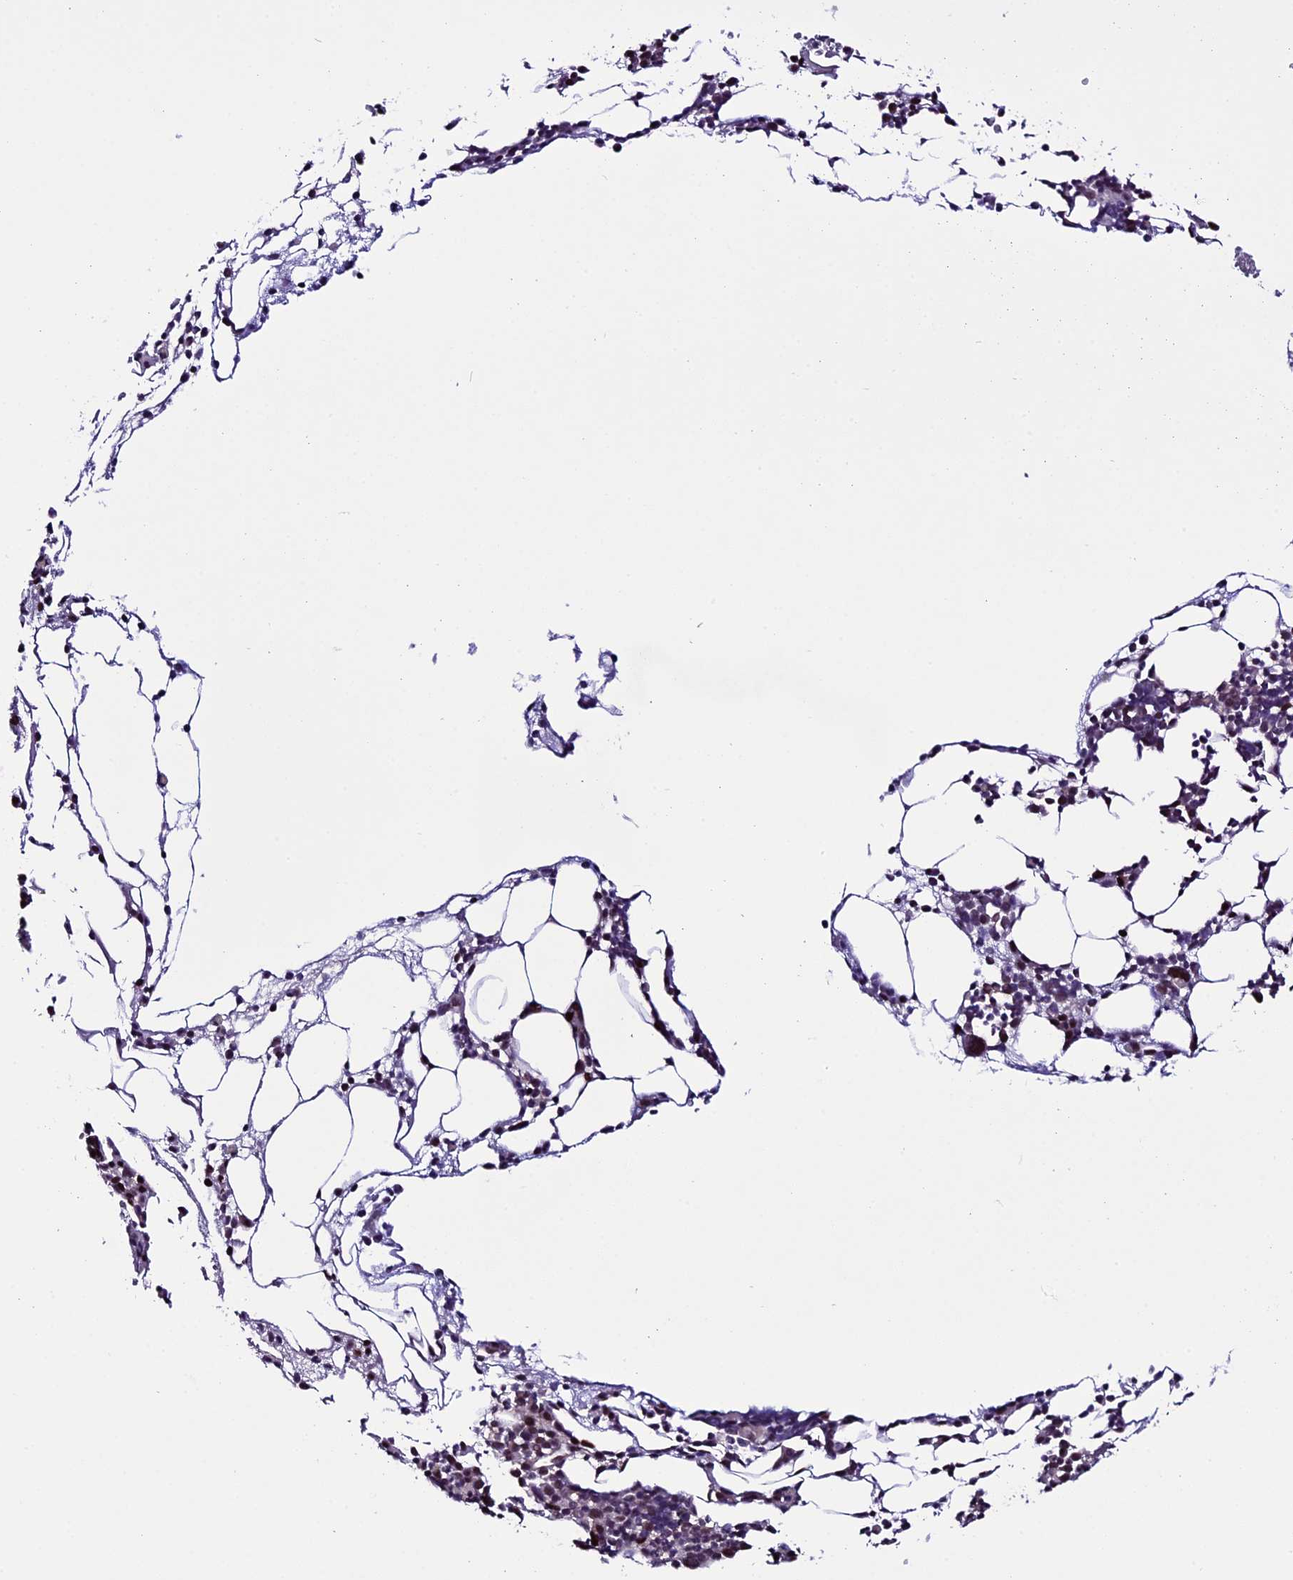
{"staining": {"intensity": "moderate", "quantity": "<25%", "location": "nuclear"}, "tissue": "bone marrow", "cell_type": "Hematopoietic cells", "image_type": "normal", "snomed": [{"axis": "morphology", "description": "Normal tissue, NOS"}, {"axis": "morphology", "description": "Inflammation, NOS"}, {"axis": "topography", "description": "Bone marrow"}], "caption": "DAB (3,3'-diaminobenzidine) immunohistochemical staining of unremarkable bone marrow exhibits moderate nuclear protein expression in approximately <25% of hematopoietic cells.", "gene": "TCP11L2", "patient": {"sex": "female", "age": 78}}